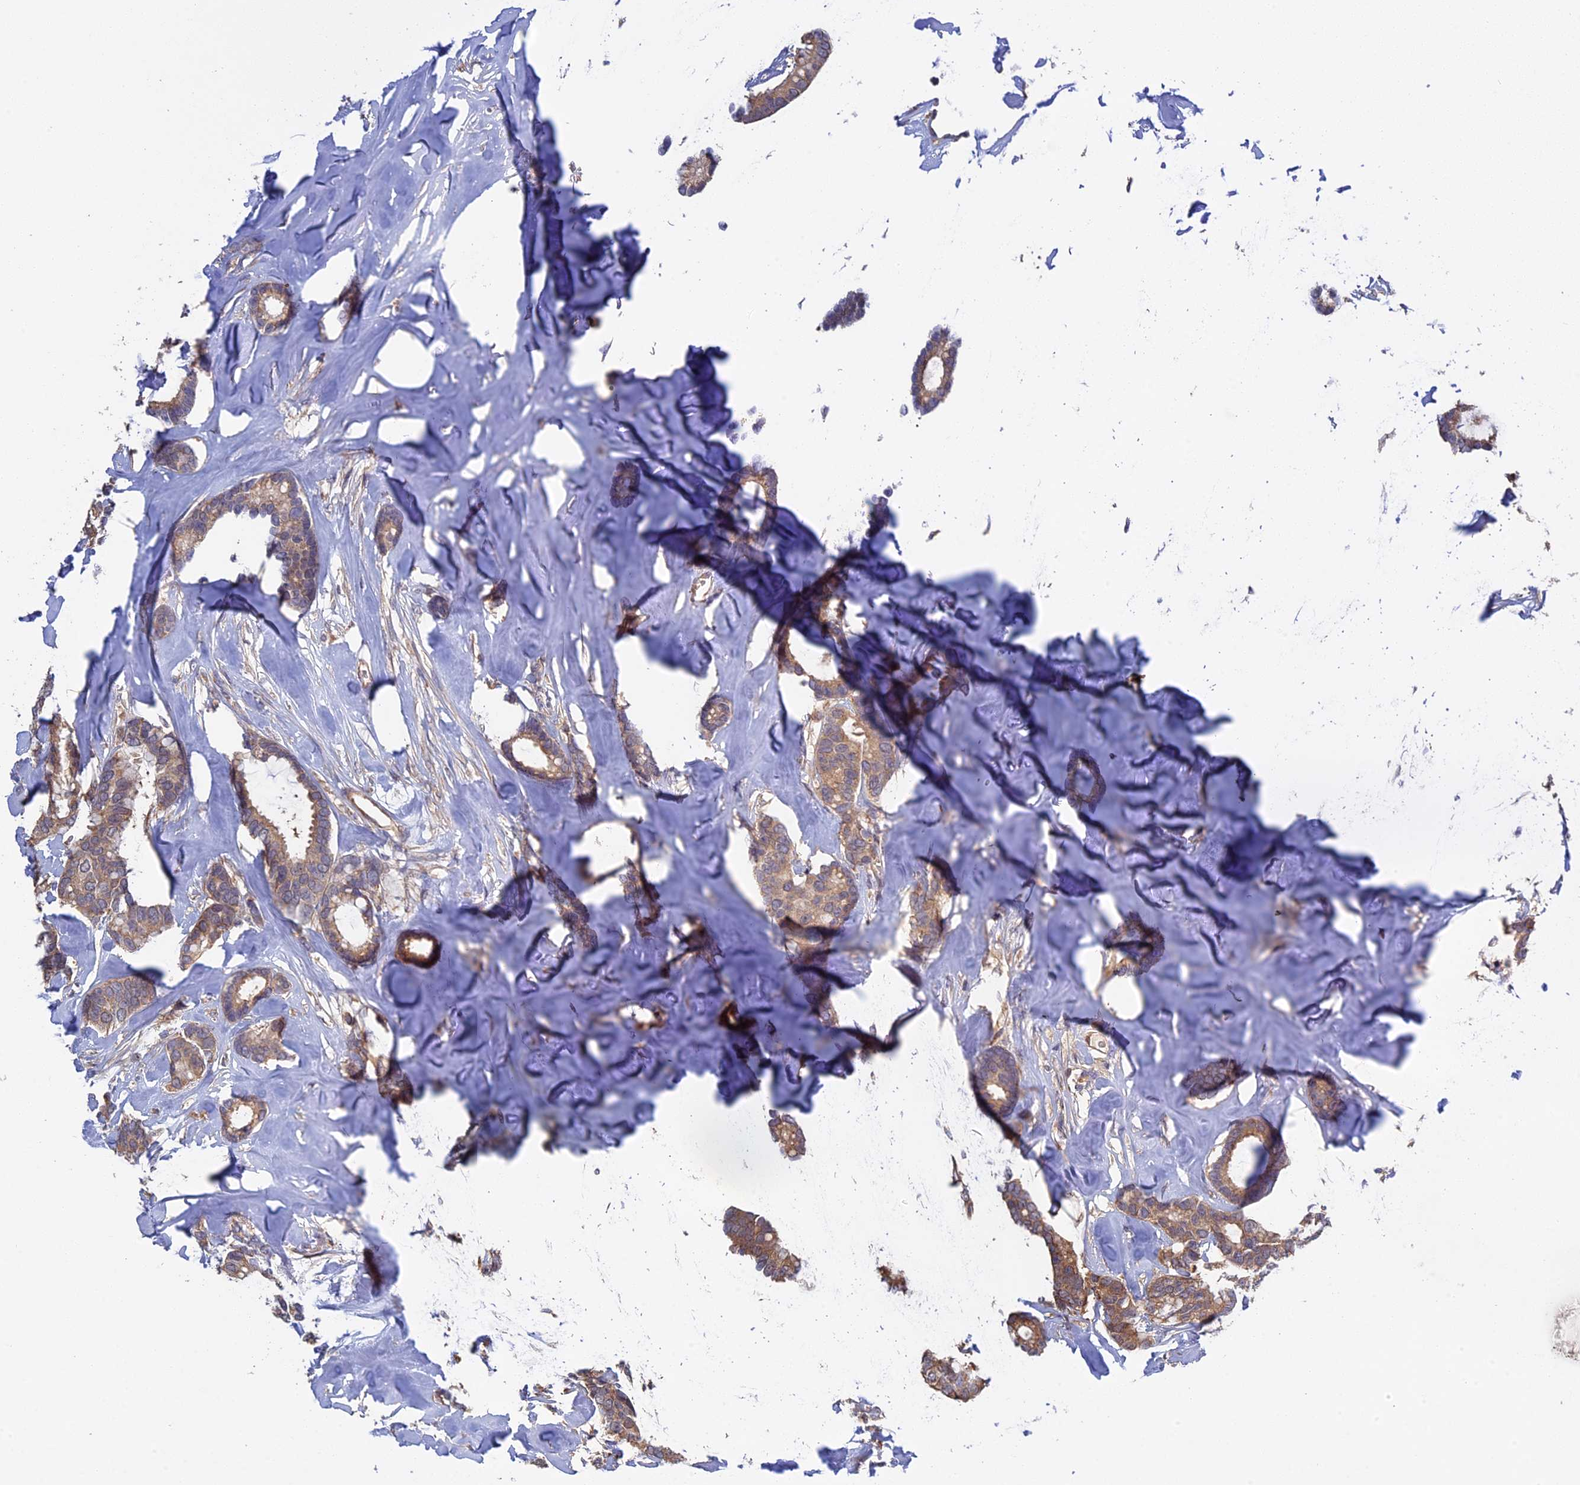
{"staining": {"intensity": "moderate", "quantity": ">75%", "location": "cytoplasmic/membranous"}, "tissue": "breast cancer", "cell_type": "Tumor cells", "image_type": "cancer", "snomed": [{"axis": "morphology", "description": "Duct carcinoma"}, {"axis": "topography", "description": "Breast"}], "caption": "Breast infiltrating ductal carcinoma tissue exhibits moderate cytoplasmic/membranous staining in approximately >75% of tumor cells, visualized by immunohistochemistry. (DAB IHC with brightfield microscopy, high magnification).", "gene": "FERMT1", "patient": {"sex": "female", "age": 87}}